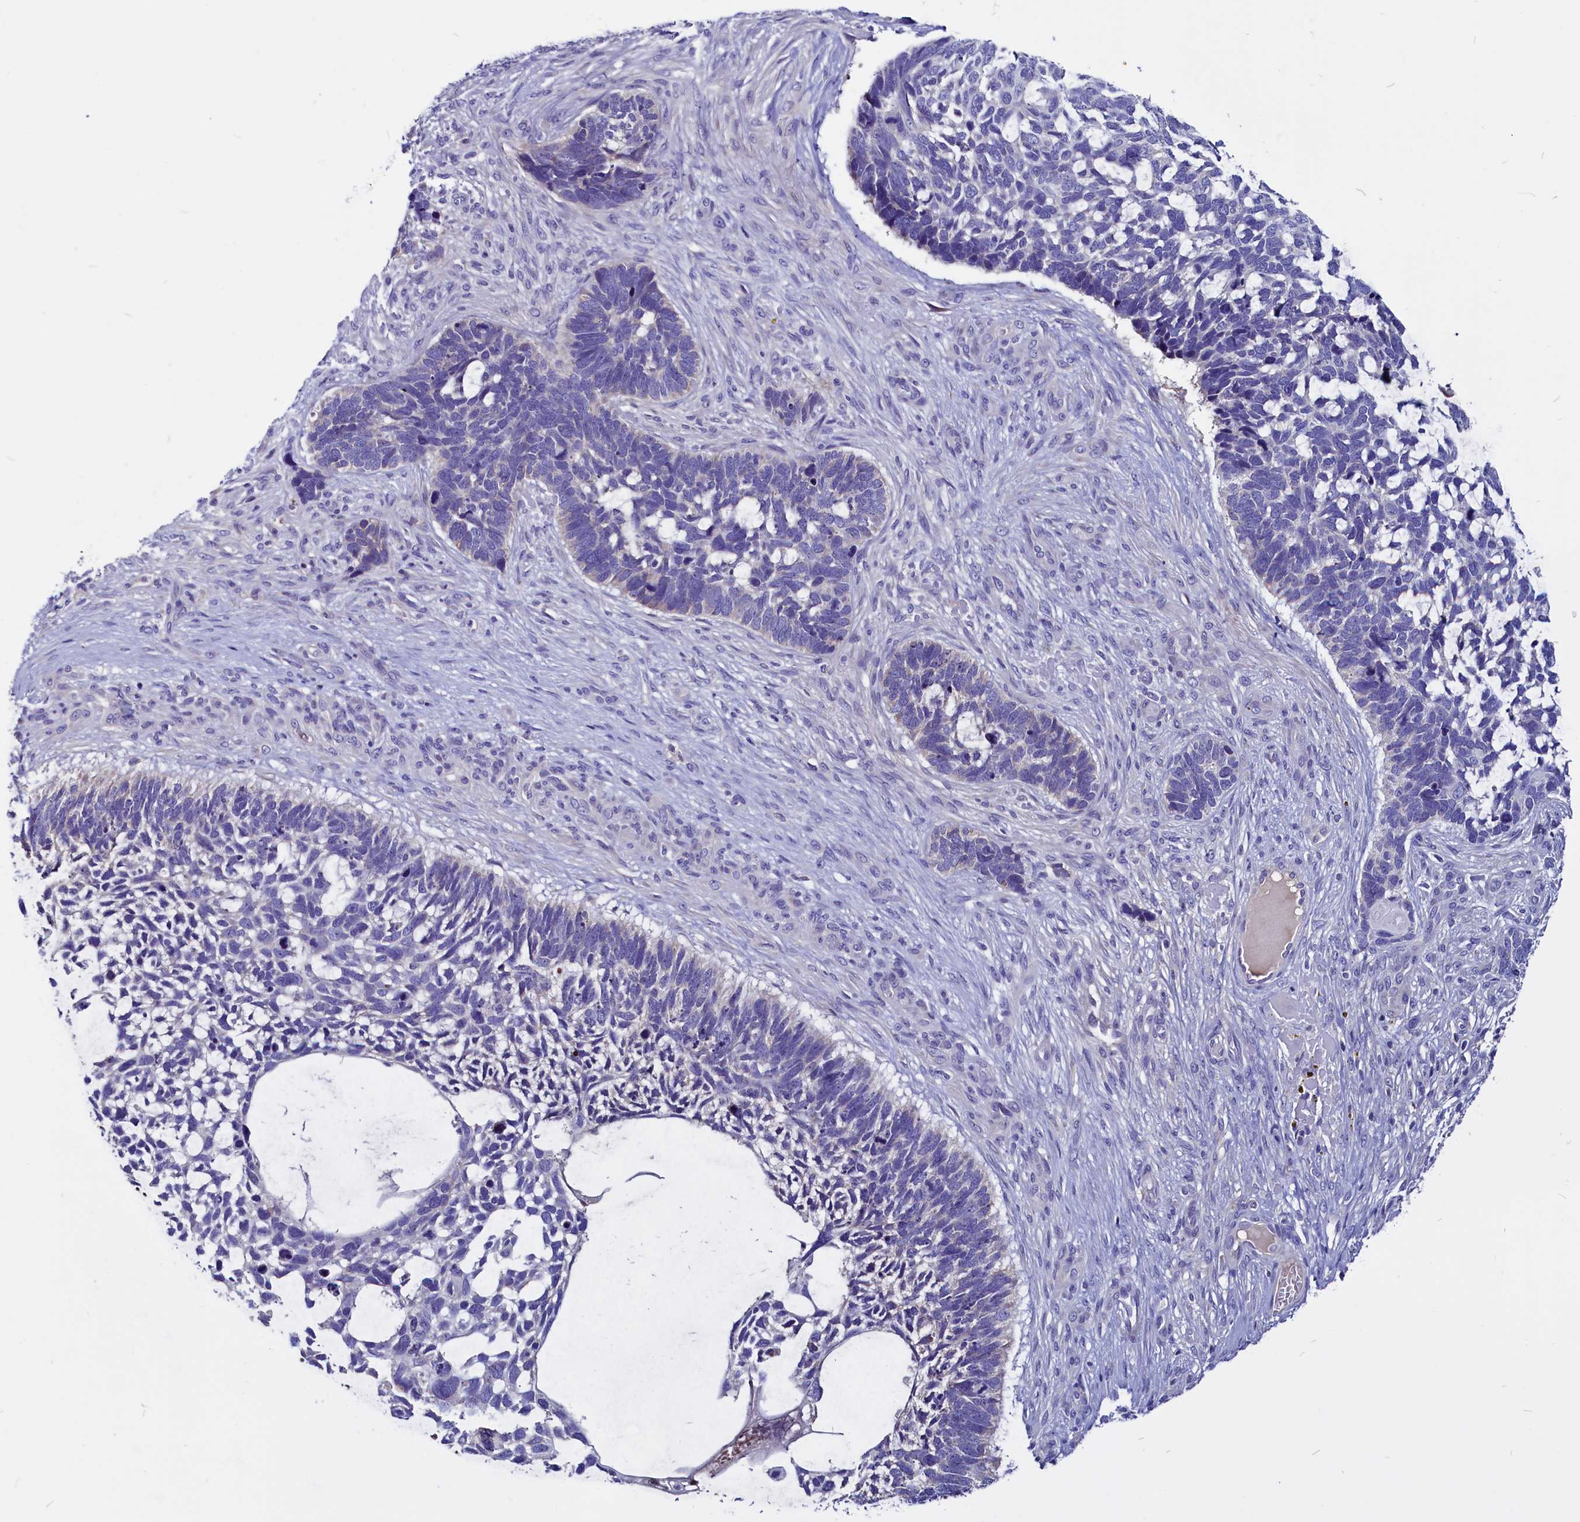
{"staining": {"intensity": "negative", "quantity": "none", "location": "none"}, "tissue": "skin cancer", "cell_type": "Tumor cells", "image_type": "cancer", "snomed": [{"axis": "morphology", "description": "Basal cell carcinoma"}, {"axis": "topography", "description": "Skin"}], "caption": "Protein analysis of skin cancer exhibits no significant staining in tumor cells.", "gene": "CCBE1", "patient": {"sex": "male", "age": 88}}